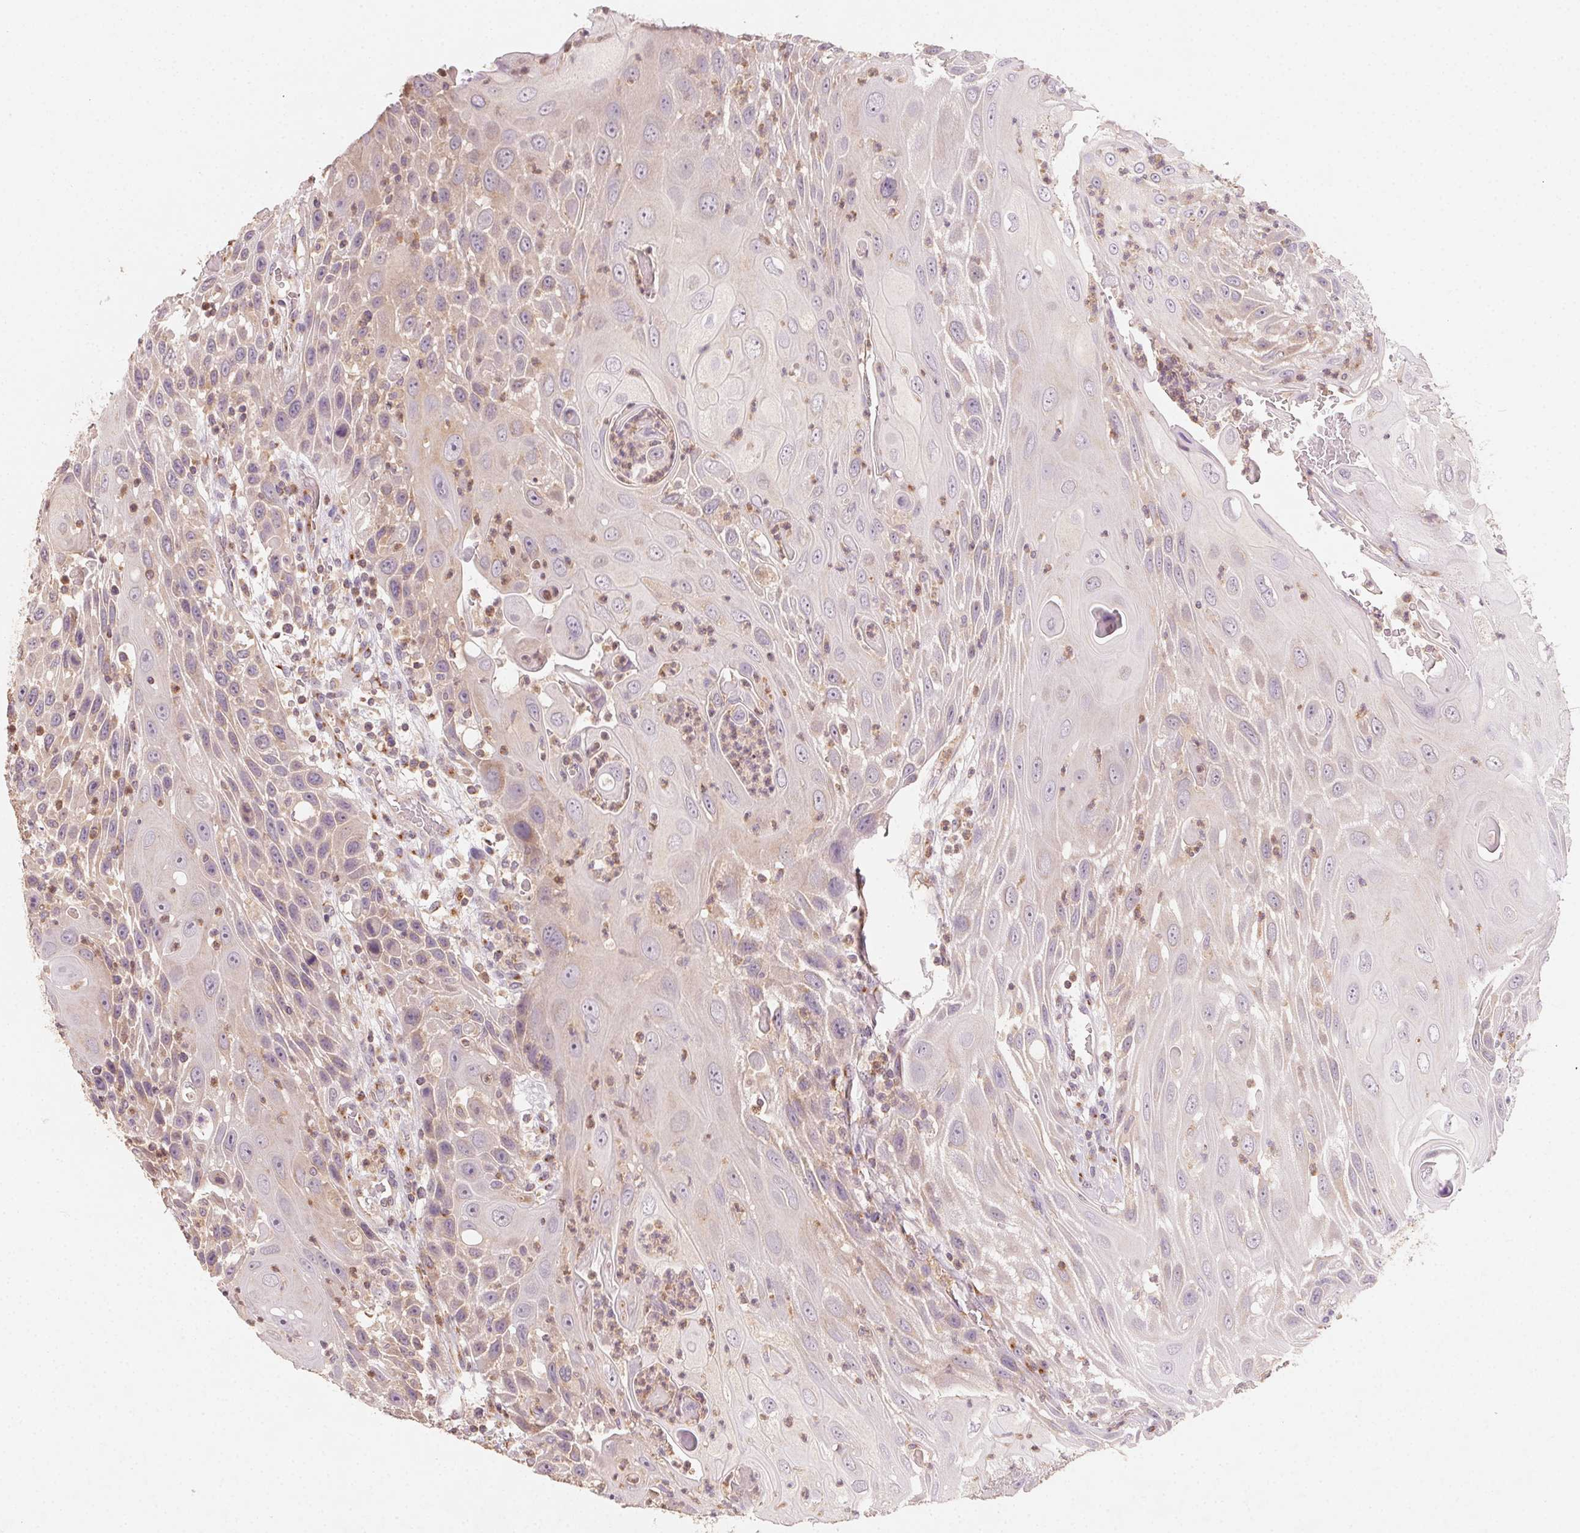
{"staining": {"intensity": "weak", "quantity": "25%-75%", "location": "cytoplasmic/membranous"}, "tissue": "head and neck cancer", "cell_type": "Tumor cells", "image_type": "cancer", "snomed": [{"axis": "morphology", "description": "Squamous cell carcinoma, NOS"}, {"axis": "topography", "description": "Head-Neck"}], "caption": "IHC photomicrograph of neoplastic tissue: head and neck cancer stained using immunohistochemistry (IHC) shows low levels of weak protein expression localized specifically in the cytoplasmic/membranous of tumor cells, appearing as a cytoplasmic/membranous brown color.", "gene": "AP1S1", "patient": {"sex": "male", "age": 69}}